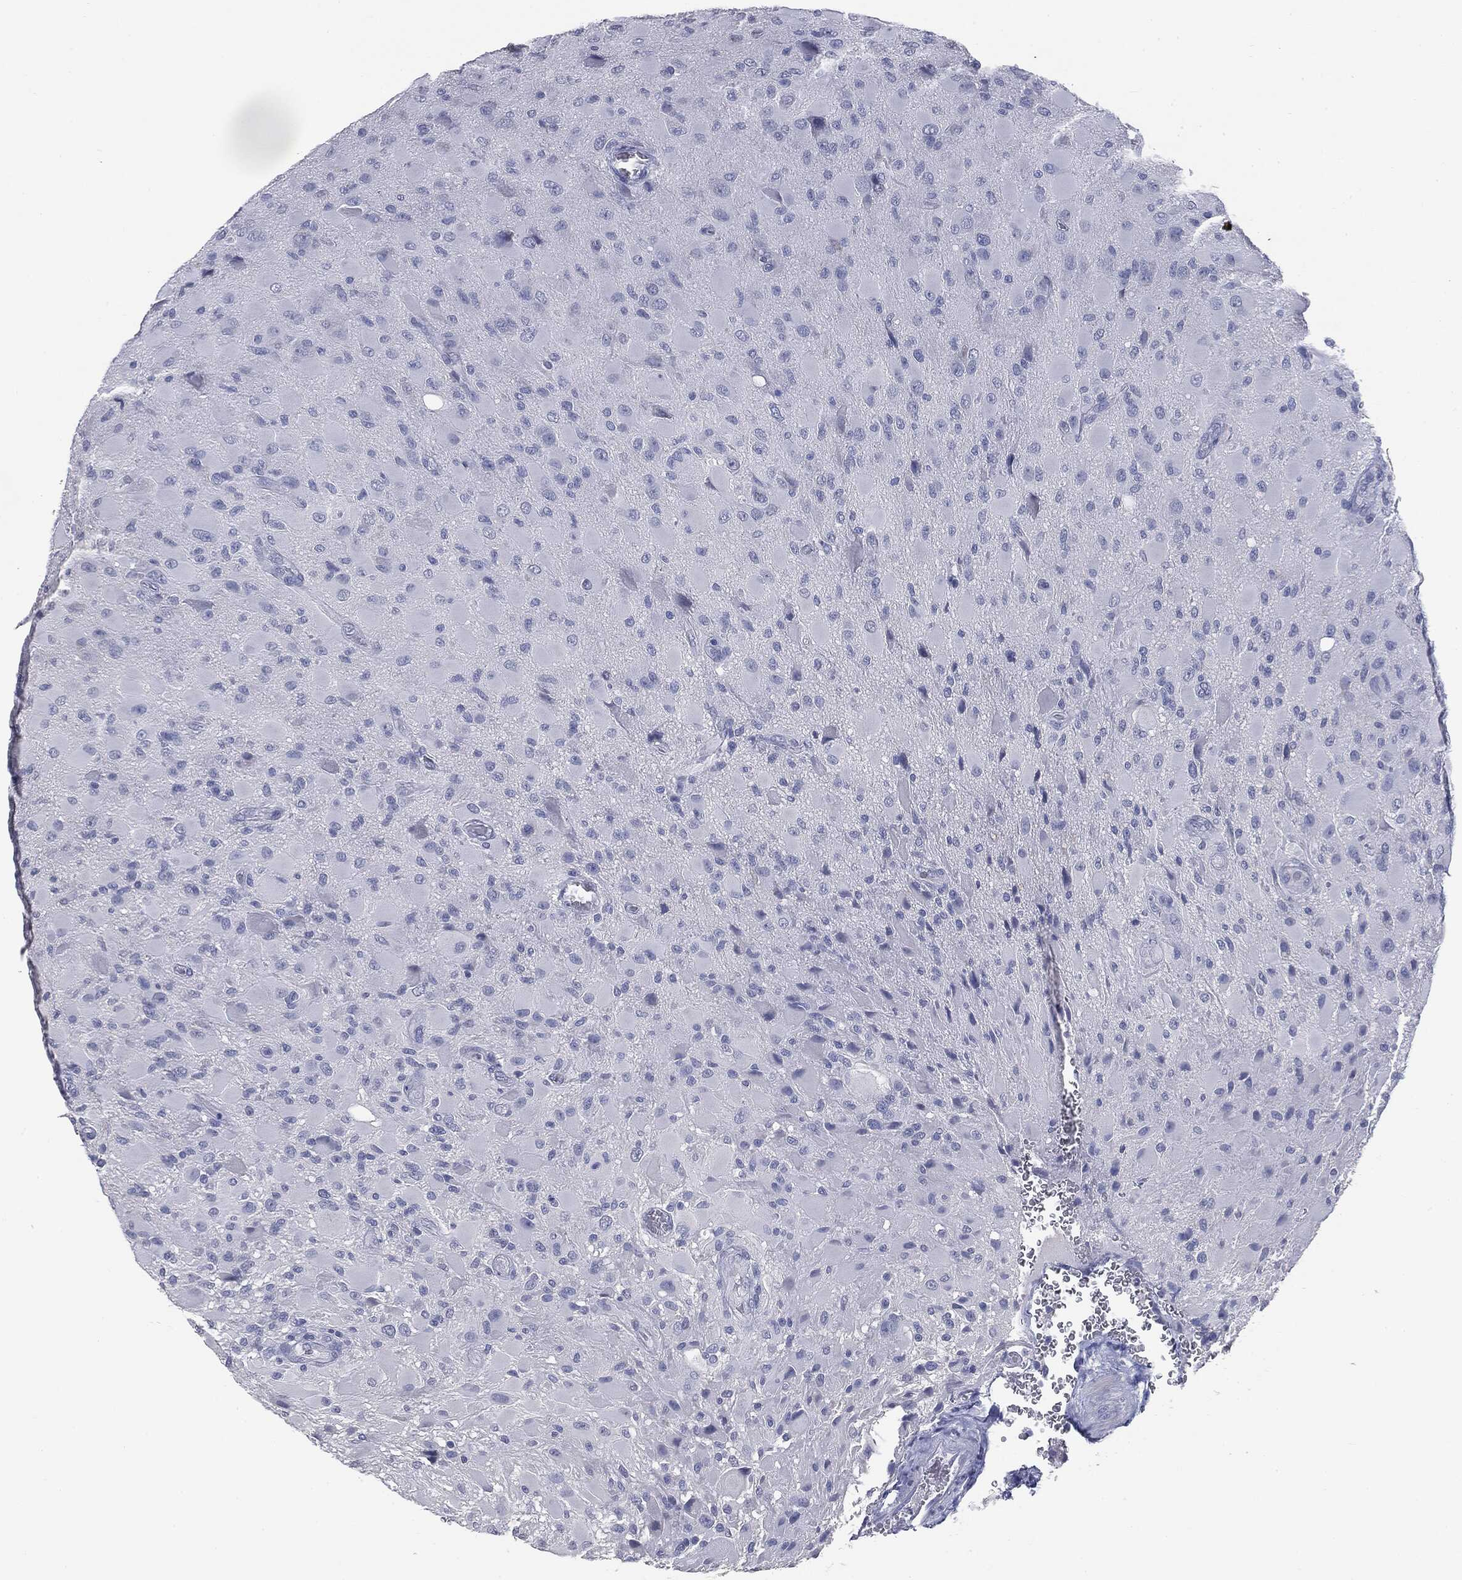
{"staining": {"intensity": "negative", "quantity": "none", "location": "none"}, "tissue": "glioma", "cell_type": "Tumor cells", "image_type": "cancer", "snomed": [{"axis": "morphology", "description": "Glioma, malignant, High grade"}, {"axis": "topography", "description": "Cerebral cortex"}], "caption": "Tumor cells show no significant protein staining in glioma. (Brightfield microscopy of DAB immunohistochemistry at high magnification).", "gene": "MUC1", "patient": {"sex": "male", "age": 35}}